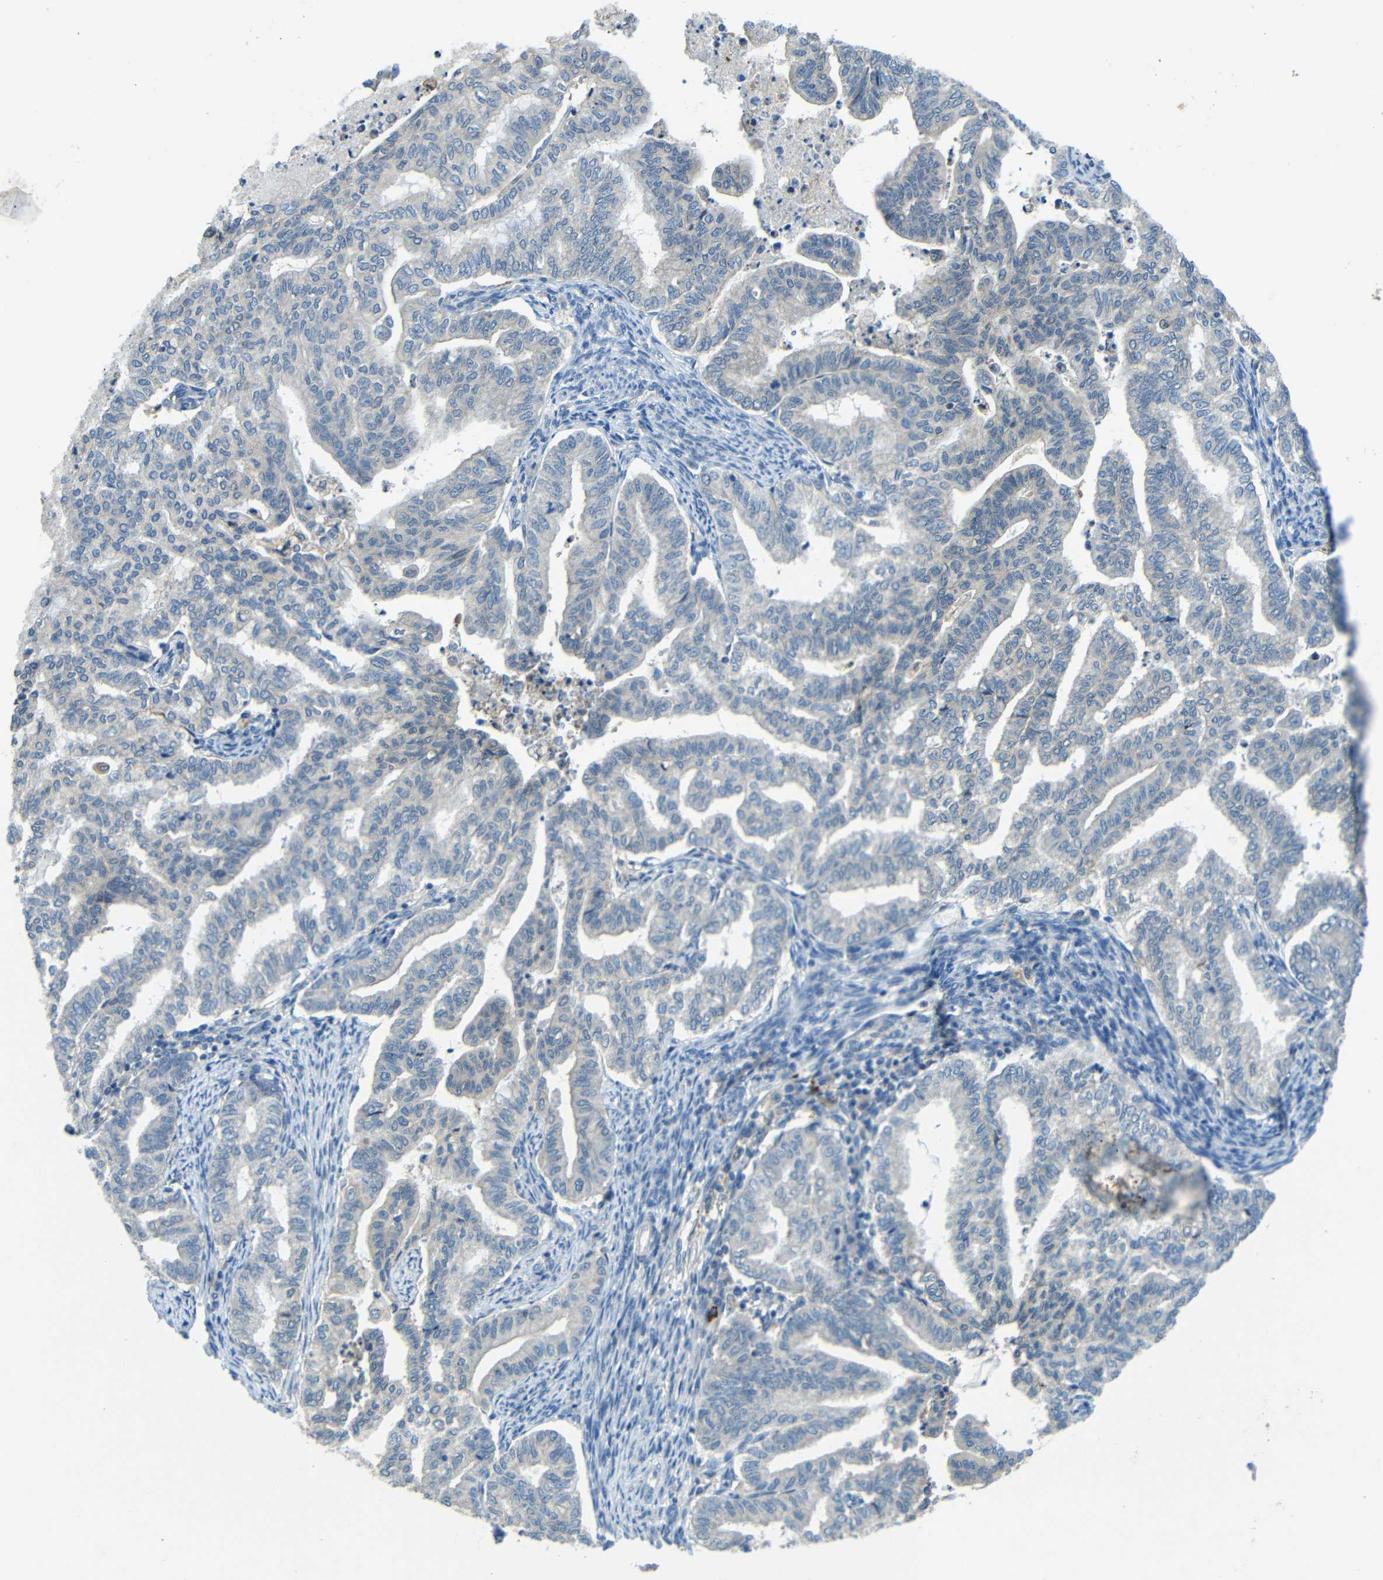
{"staining": {"intensity": "weak", "quantity": "<25%", "location": "cytoplasmic/membranous"}, "tissue": "endometrial cancer", "cell_type": "Tumor cells", "image_type": "cancer", "snomed": [{"axis": "morphology", "description": "Adenocarcinoma, NOS"}, {"axis": "topography", "description": "Endometrium"}], "caption": "Immunohistochemistry (IHC) micrograph of human endometrial cancer stained for a protein (brown), which reveals no staining in tumor cells.", "gene": "CYP26B1", "patient": {"sex": "female", "age": 79}}